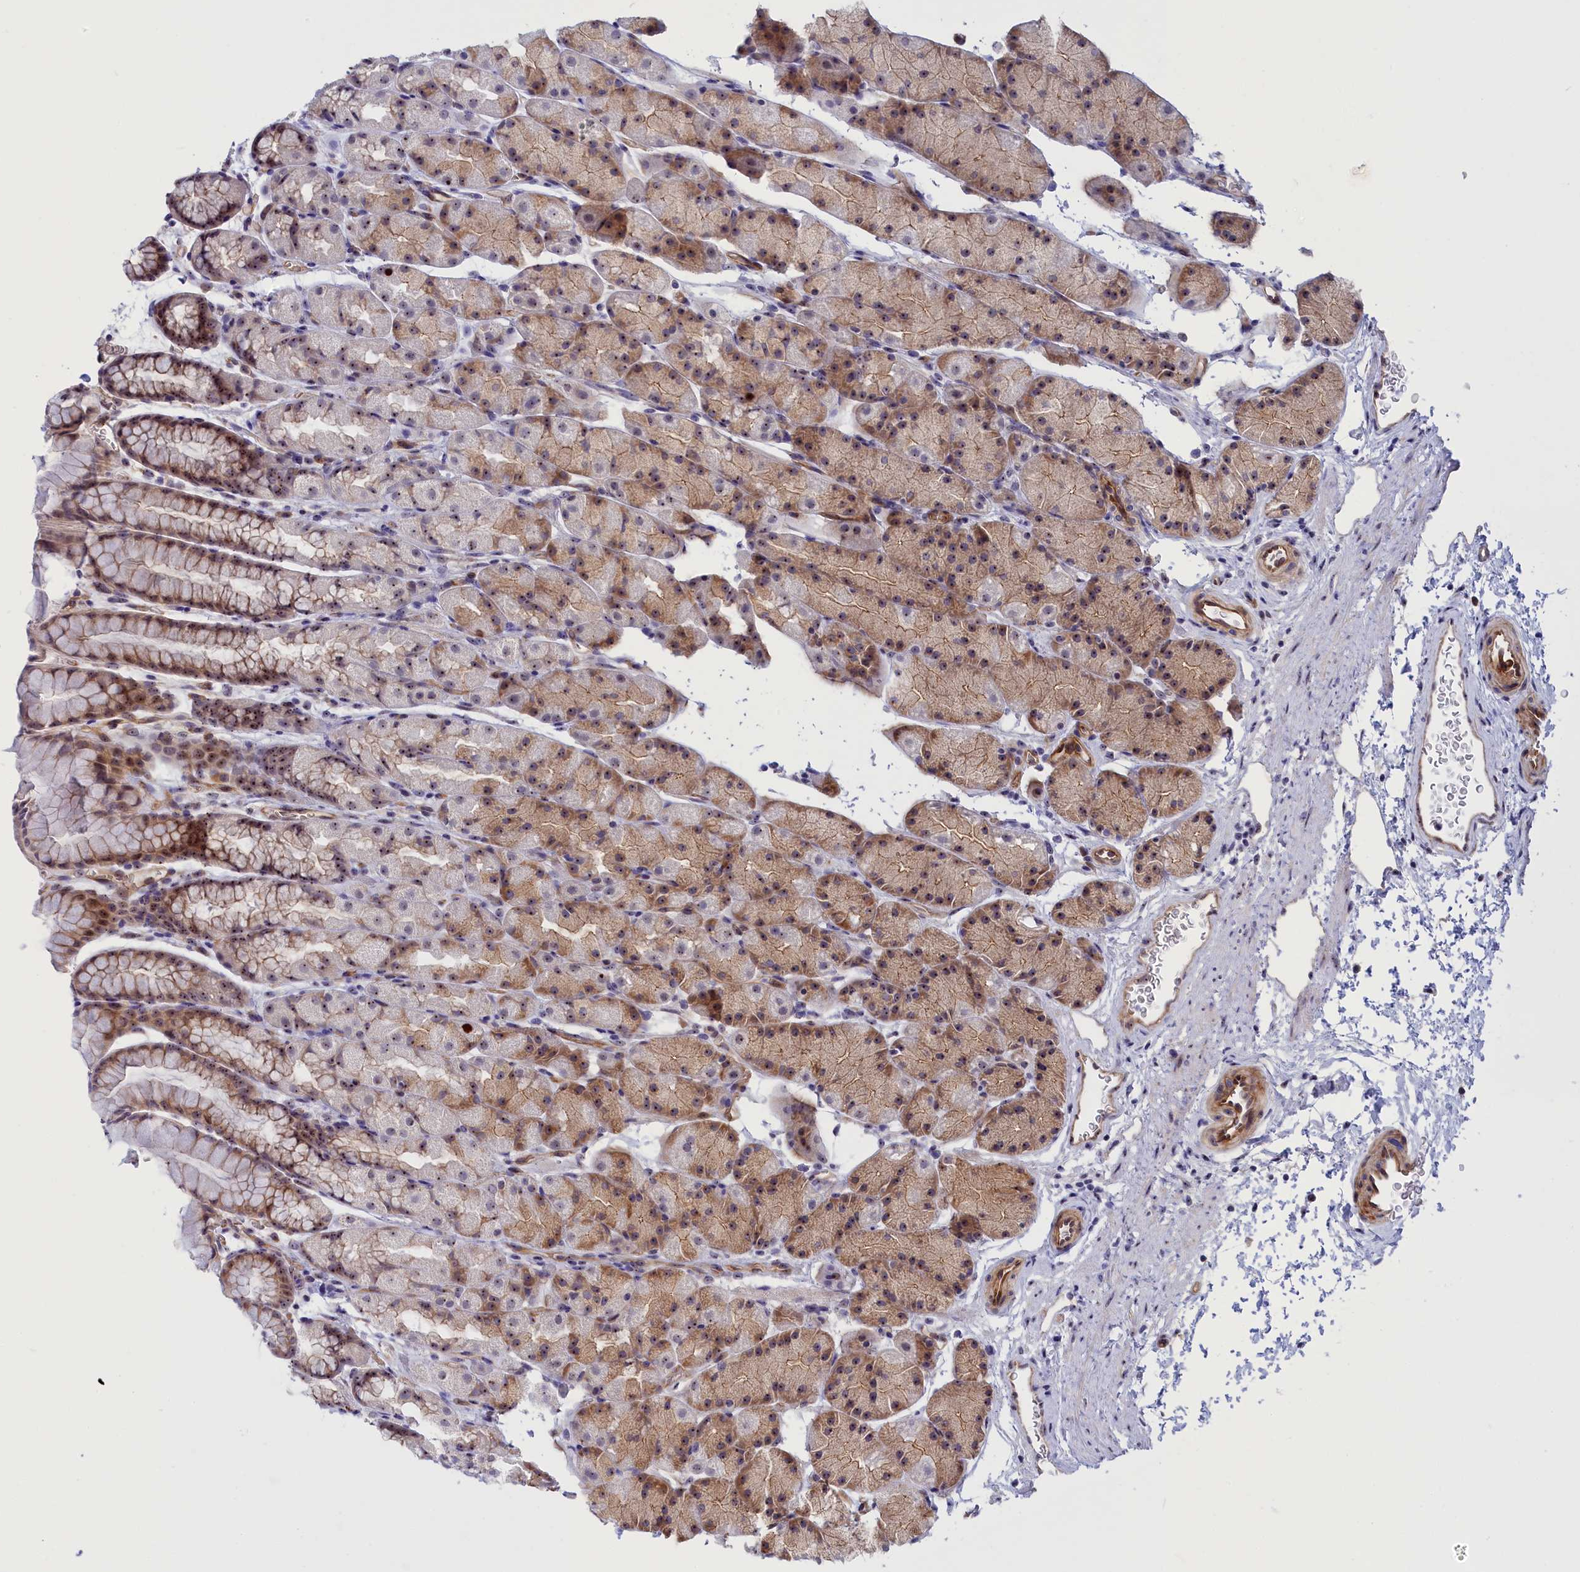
{"staining": {"intensity": "moderate", "quantity": ">75%", "location": "cytoplasmic/membranous,nuclear"}, "tissue": "stomach", "cell_type": "Glandular cells", "image_type": "normal", "snomed": [{"axis": "morphology", "description": "Normal tissue, NOS"}, {"axis": "topography", "description": "Stomach, upper"}, {"axis": "topography", "description": "Stomach"}], "caption": "Human stomach stained with a brown dye reveals moderate cytoplasmic/membranous,nuclear positive positivity in approximately >75% of glandular cells.", "gene": "DBNDD1", "patient": {"sex": "male", "age": 47}}